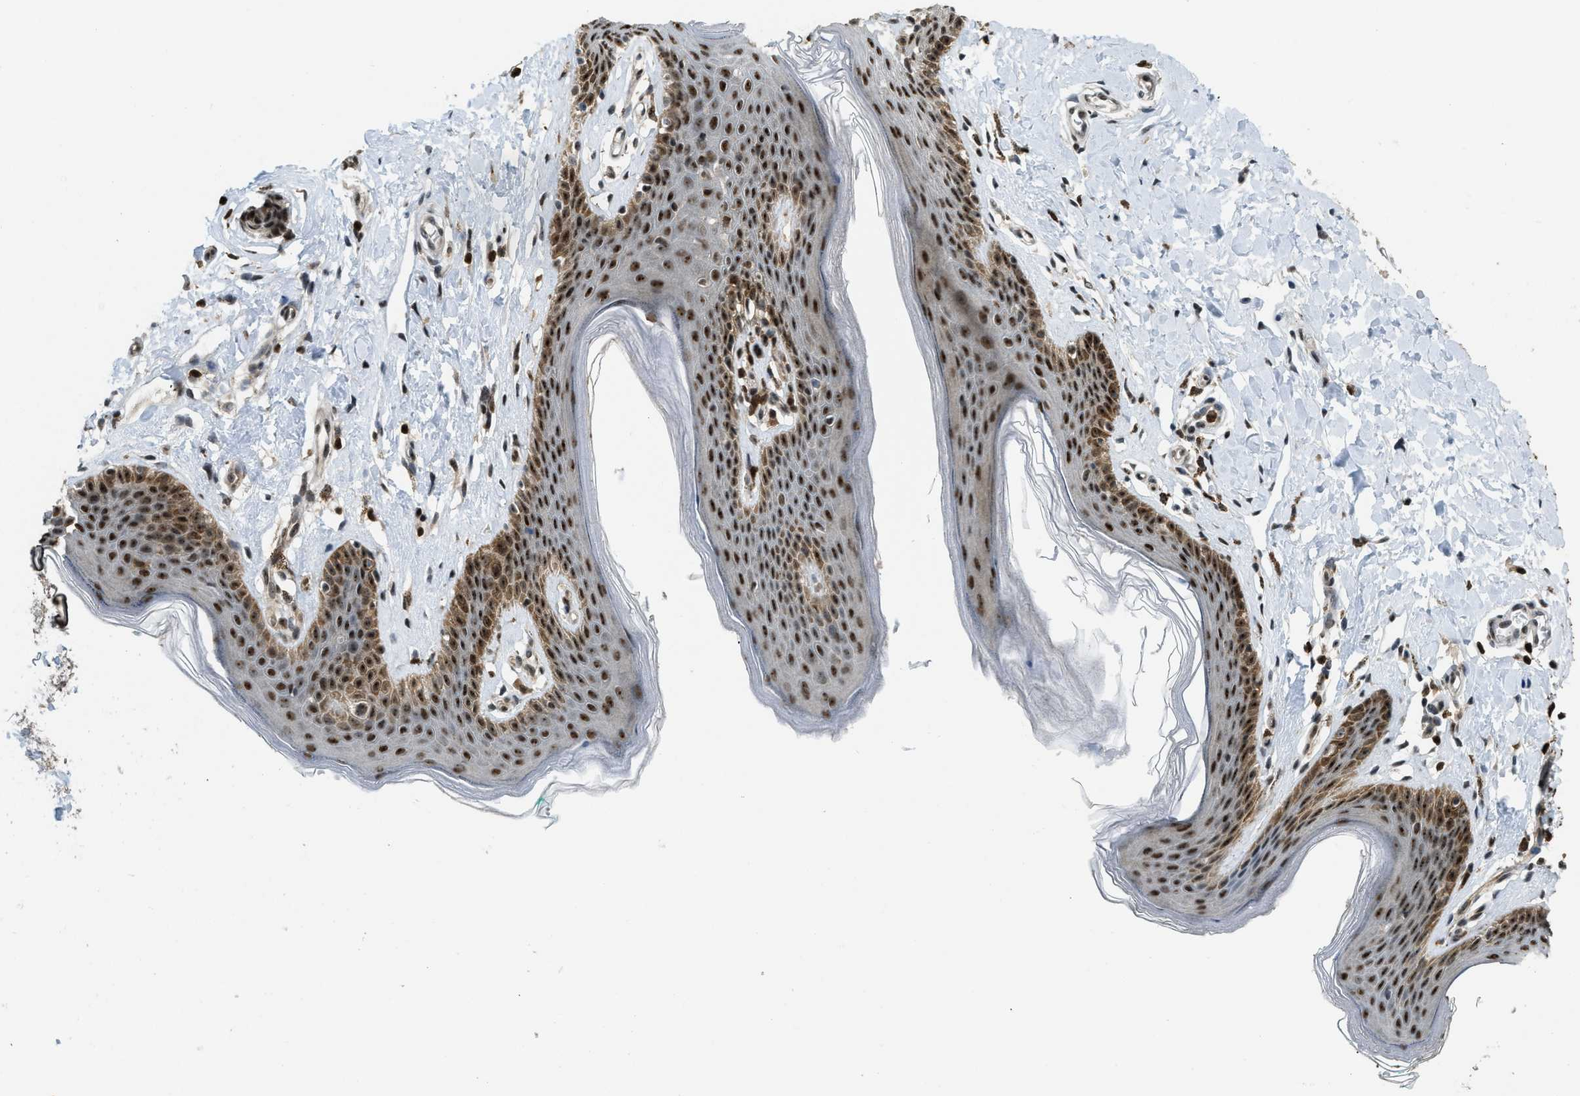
{"staining": {"intensity": "strong", "quantity": ">75%", "location": "cytoplasmic/membranous,nuclear"}, "tissue": "skin", "cell_type": "Epidermal cells", "image_type": "normal", "snomed": [{"axis": "morphology", "description": "Normal tissue, NOS"}, {"axis": "topography", "description": "Vulva"}], "caption": "A brown stain labels strong cytoplasmic/membranous,nuclear staining of a protein in epidermal cells of benign human skin. The protein of interest is stained brown, and the nuclei are stained in blue (DAB (3,3'-diaminobenzidine) IHC with brightfield microscopy, high magnification).", "gene": "E2F1", "patient": {"sex": "female", "age": 66}}